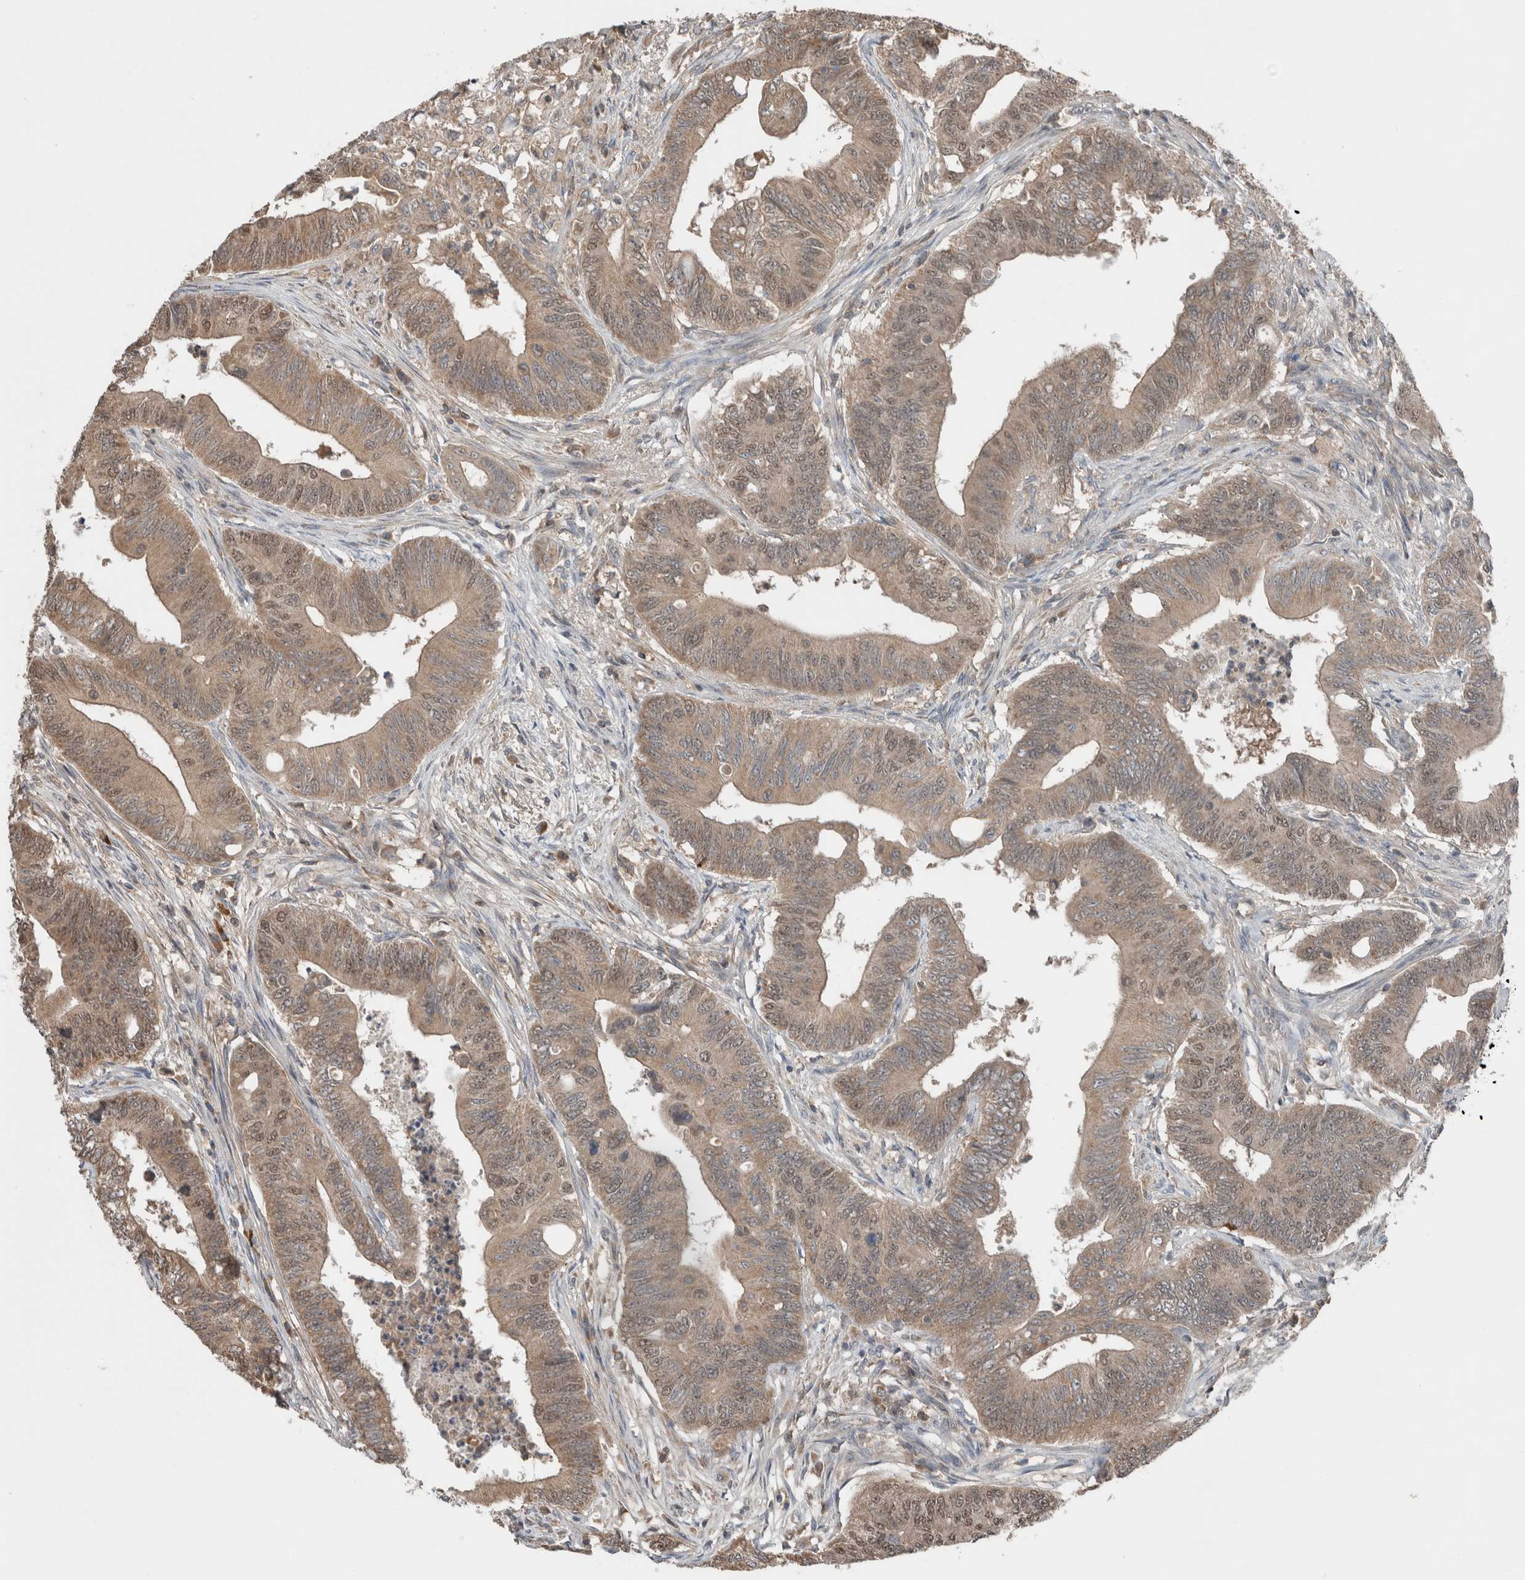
{"staining": {"intensity": "weak", "quantity": ">75%", "location": "cytoplasmic/membranous"}, "tissue": "colorectal cancer", "cell_type": "Tumor cells", "image_type": "cancer", "snomed": [{"axis": "morphology", "description": "Adenoma, NOS"}, {"axis": "morphology", "description": "Adenocarcinoma, NOS"}, {"axis": "topography", "description": "Colon"}], "caption": "A micrograph of colorectal adenoma stained for a protein displays weak cytoplasmic/membranous brown staining in tumor cells. (Brightfield microscopy of DAB IHC at high magnification).", "gene": "KLK14", "patient": {"sex": "male", "age": 79}}